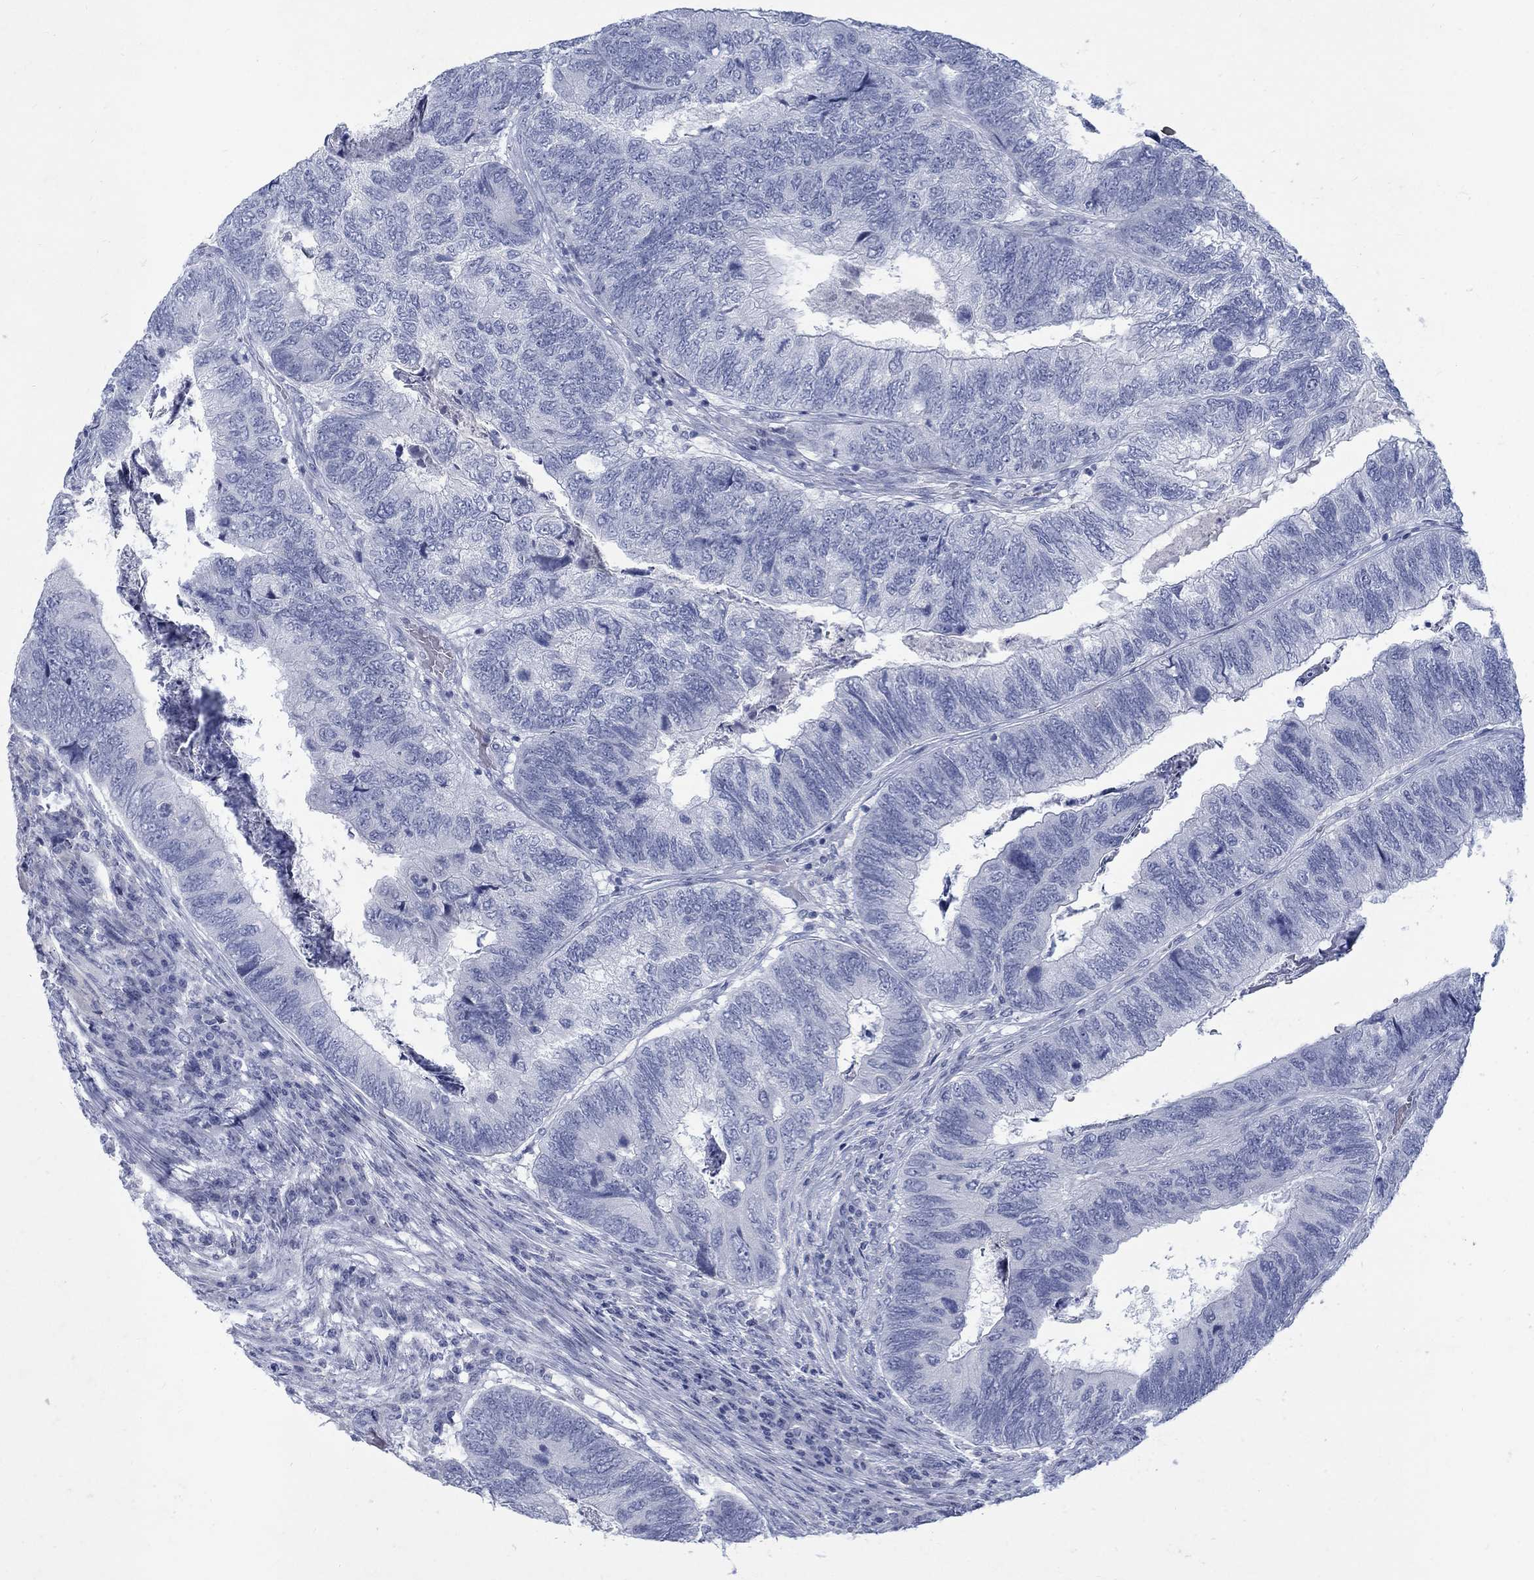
{"staining": {"intensity": "negative", "quantity": "none", "location": "none"}, "tissue": "colorectal cancer", "cell_type": "Tumor cells", "image_type": "cancer", "snomed": [{"axis": "morphology", "description": "Adenocarcinoma, NOS"}, {"axis": "topography", "description": "Colon"}], "caption": "Immunohistochemical staining of human colorectal adenocarcinoma demonstrates no significant expression in tumor cells.", "gene": "RFTN2", "patient": {"sex": "female", "age": 67}}